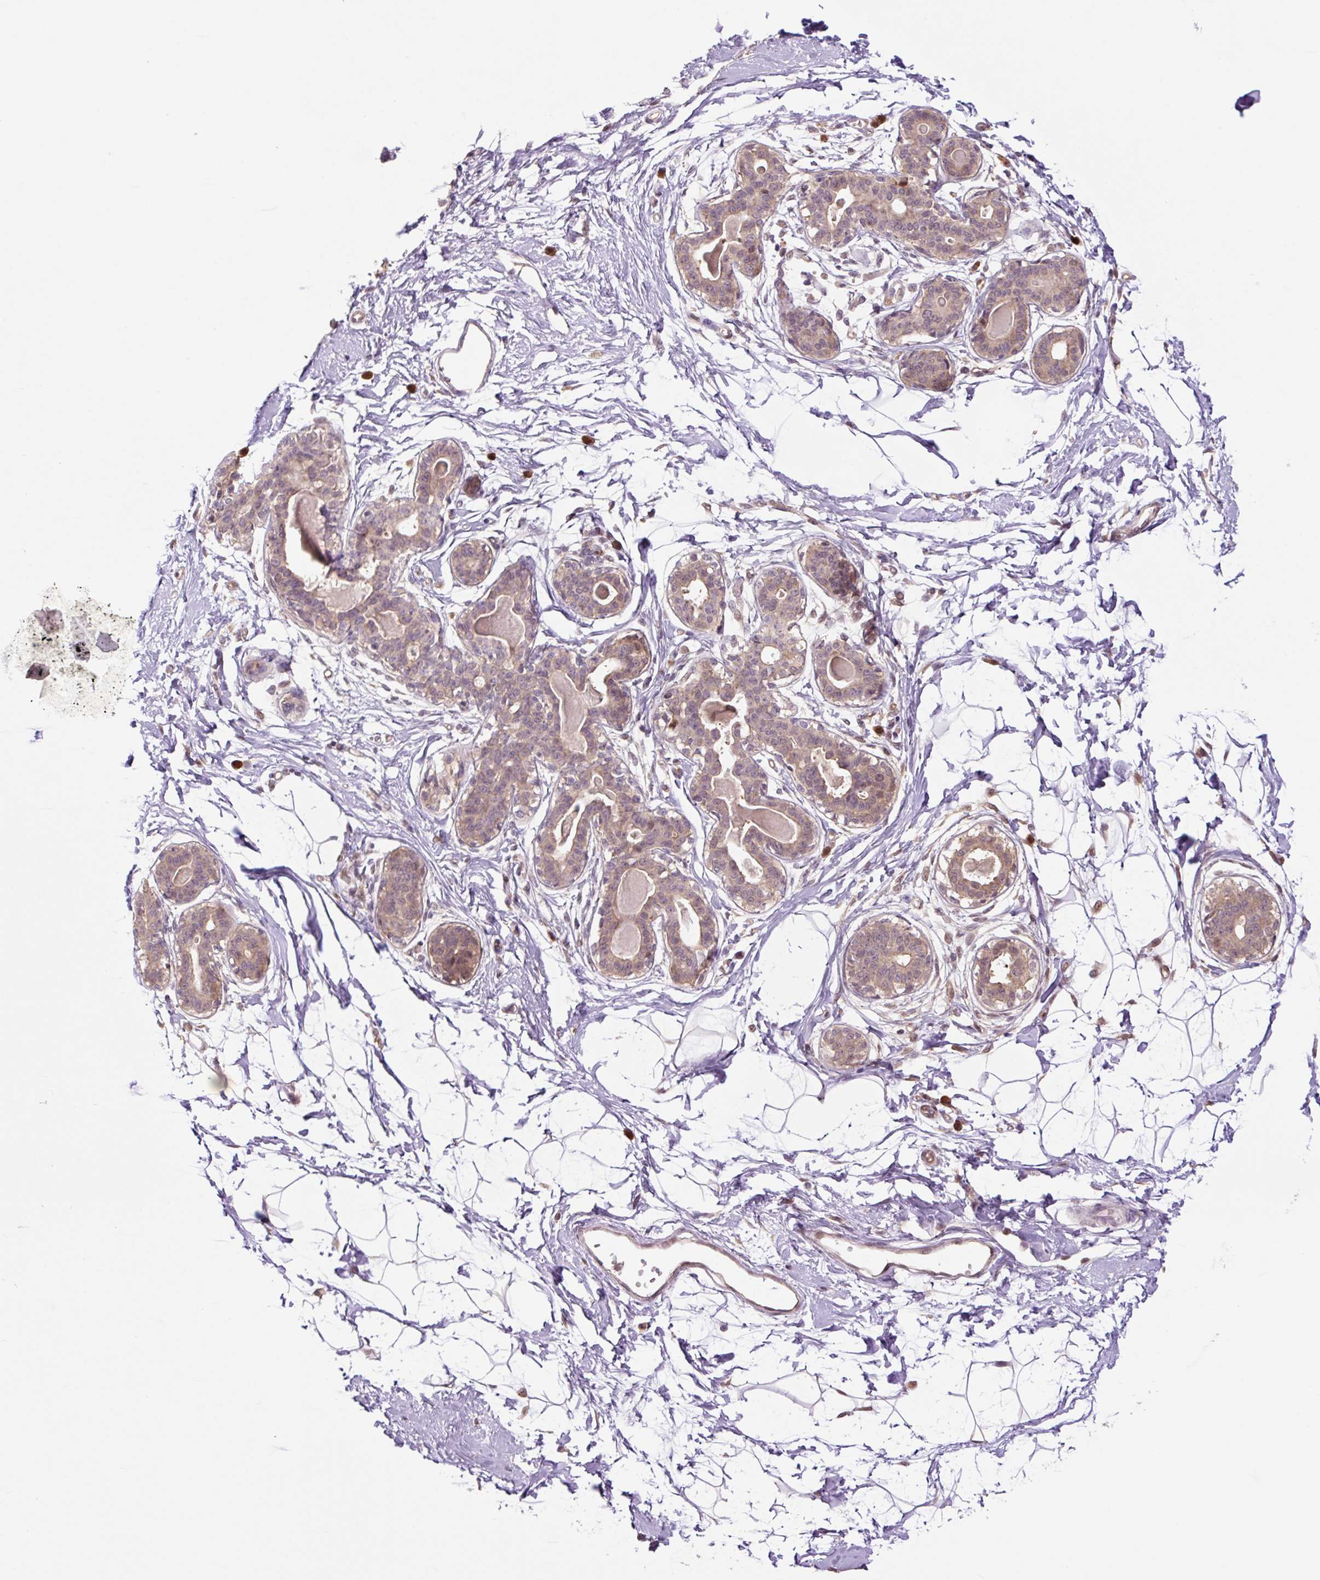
{"staining": {"intensity": "negative", "quantity": "none", "location": "none"}, "tissue": "breast", "cell_type": "Adipocytes", "image_type": "normal", "snomed": [{"axis": "morphology", "description": "Normal tissue, NOS"}, {"axis": "topography", "description": "Breast"}], "caption": "DAB (3,3'-diaminobenzidine) immunohistochemical staining of normal human breast reveals no significant positivity in adipocytes.", "gene": "TPT1", "patient": {"sex": "female", "age": 45}}